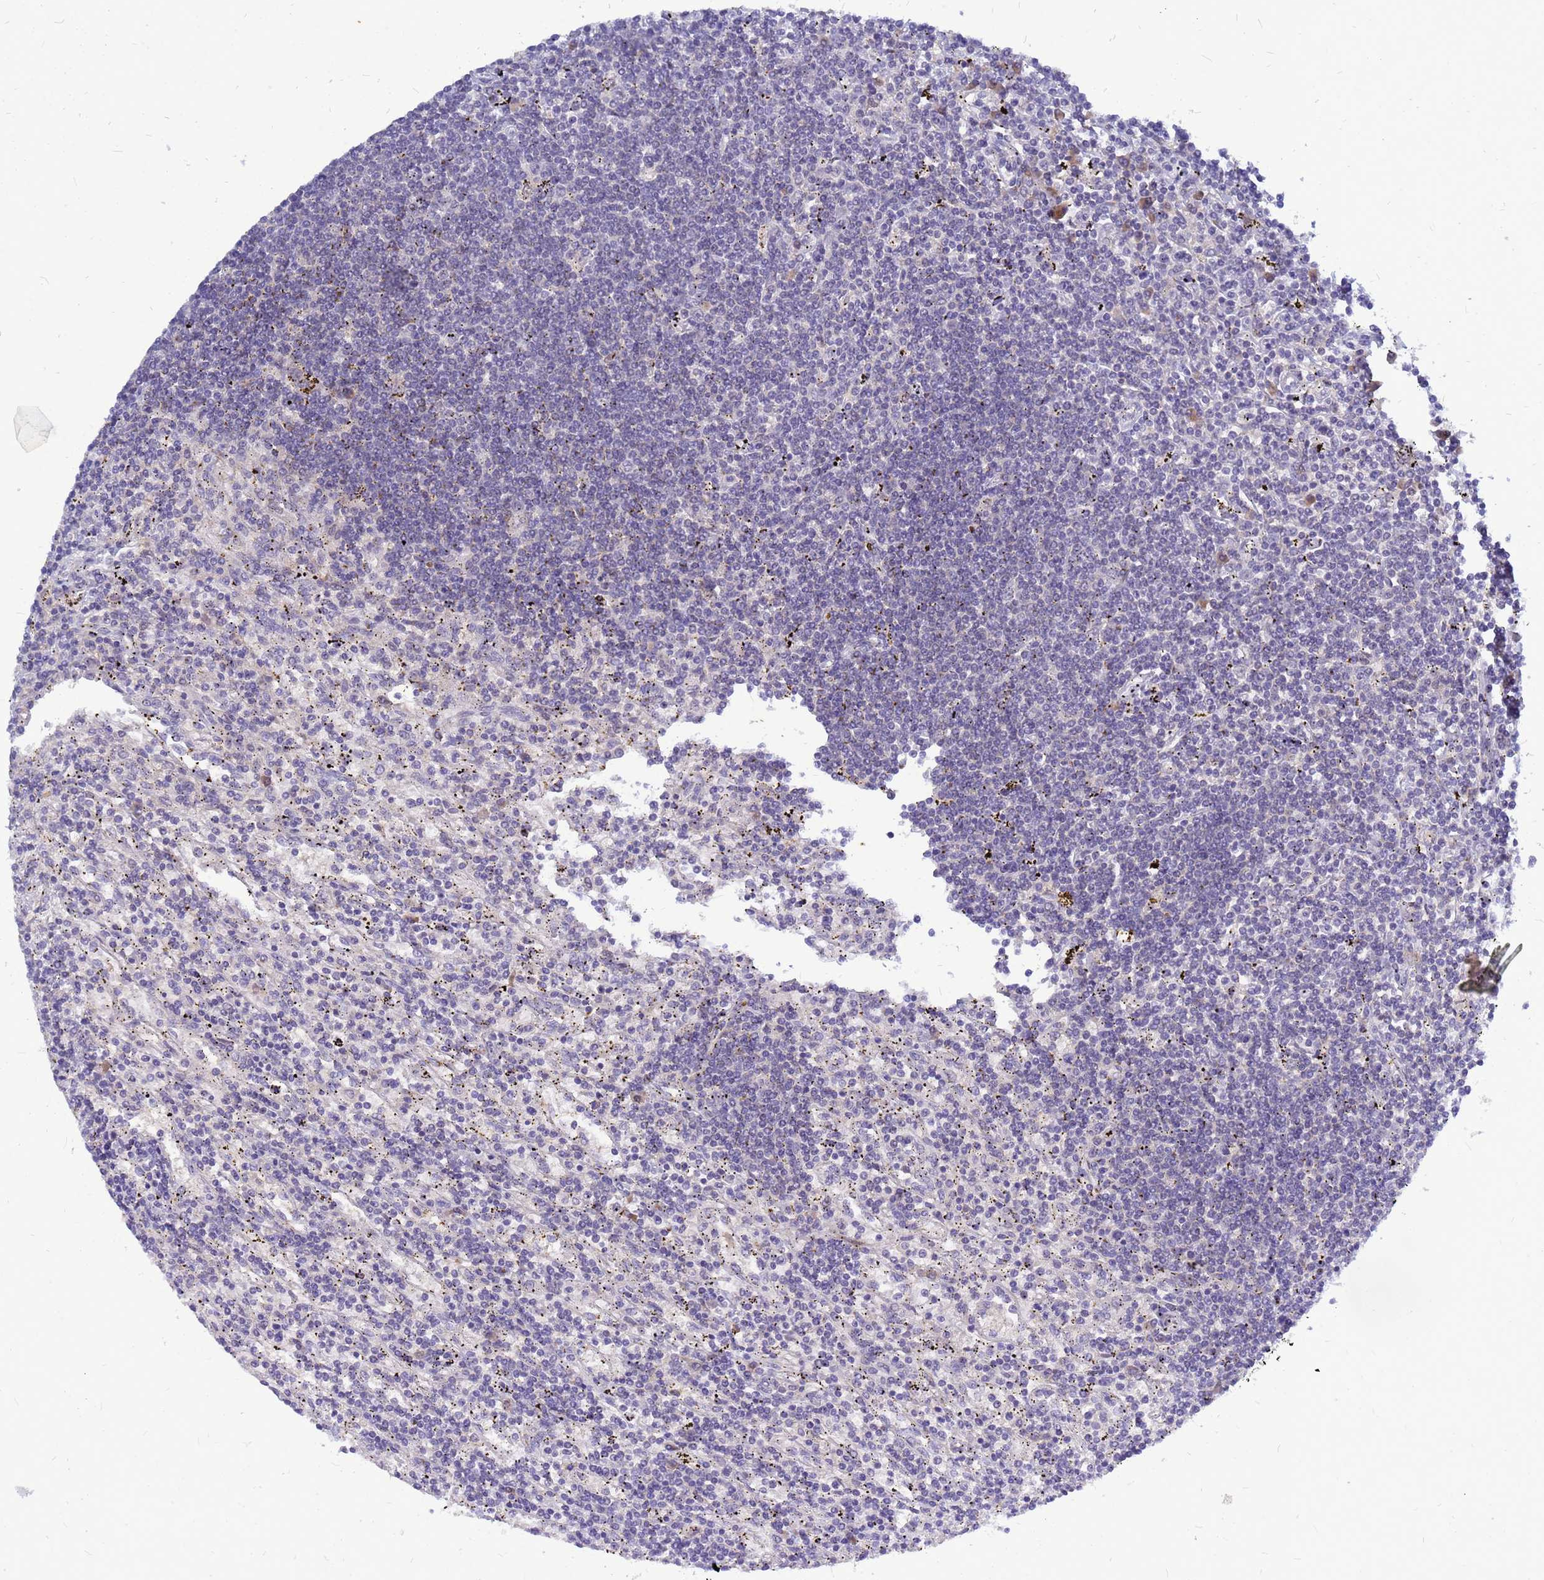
{"staining": {"intensity": "negative", "quantity": "none", "location": "none"}, "tissue": "lymphoma", "cell_type": "Tumor cells", "image_type": "cancer", "snomed": [{"axis": "morphology", "description": "Malignant lymphoma, non-Hodgkin's type, Low grade"}, {"axis": "topography", "description": "Spleen"}], "caption": "Immunohistochemistry (IHC) of human lymphoma displays no positivity in tumor cells.", "gene": "SRGAP3", "patient": {"sex": "male", "age": 76}}